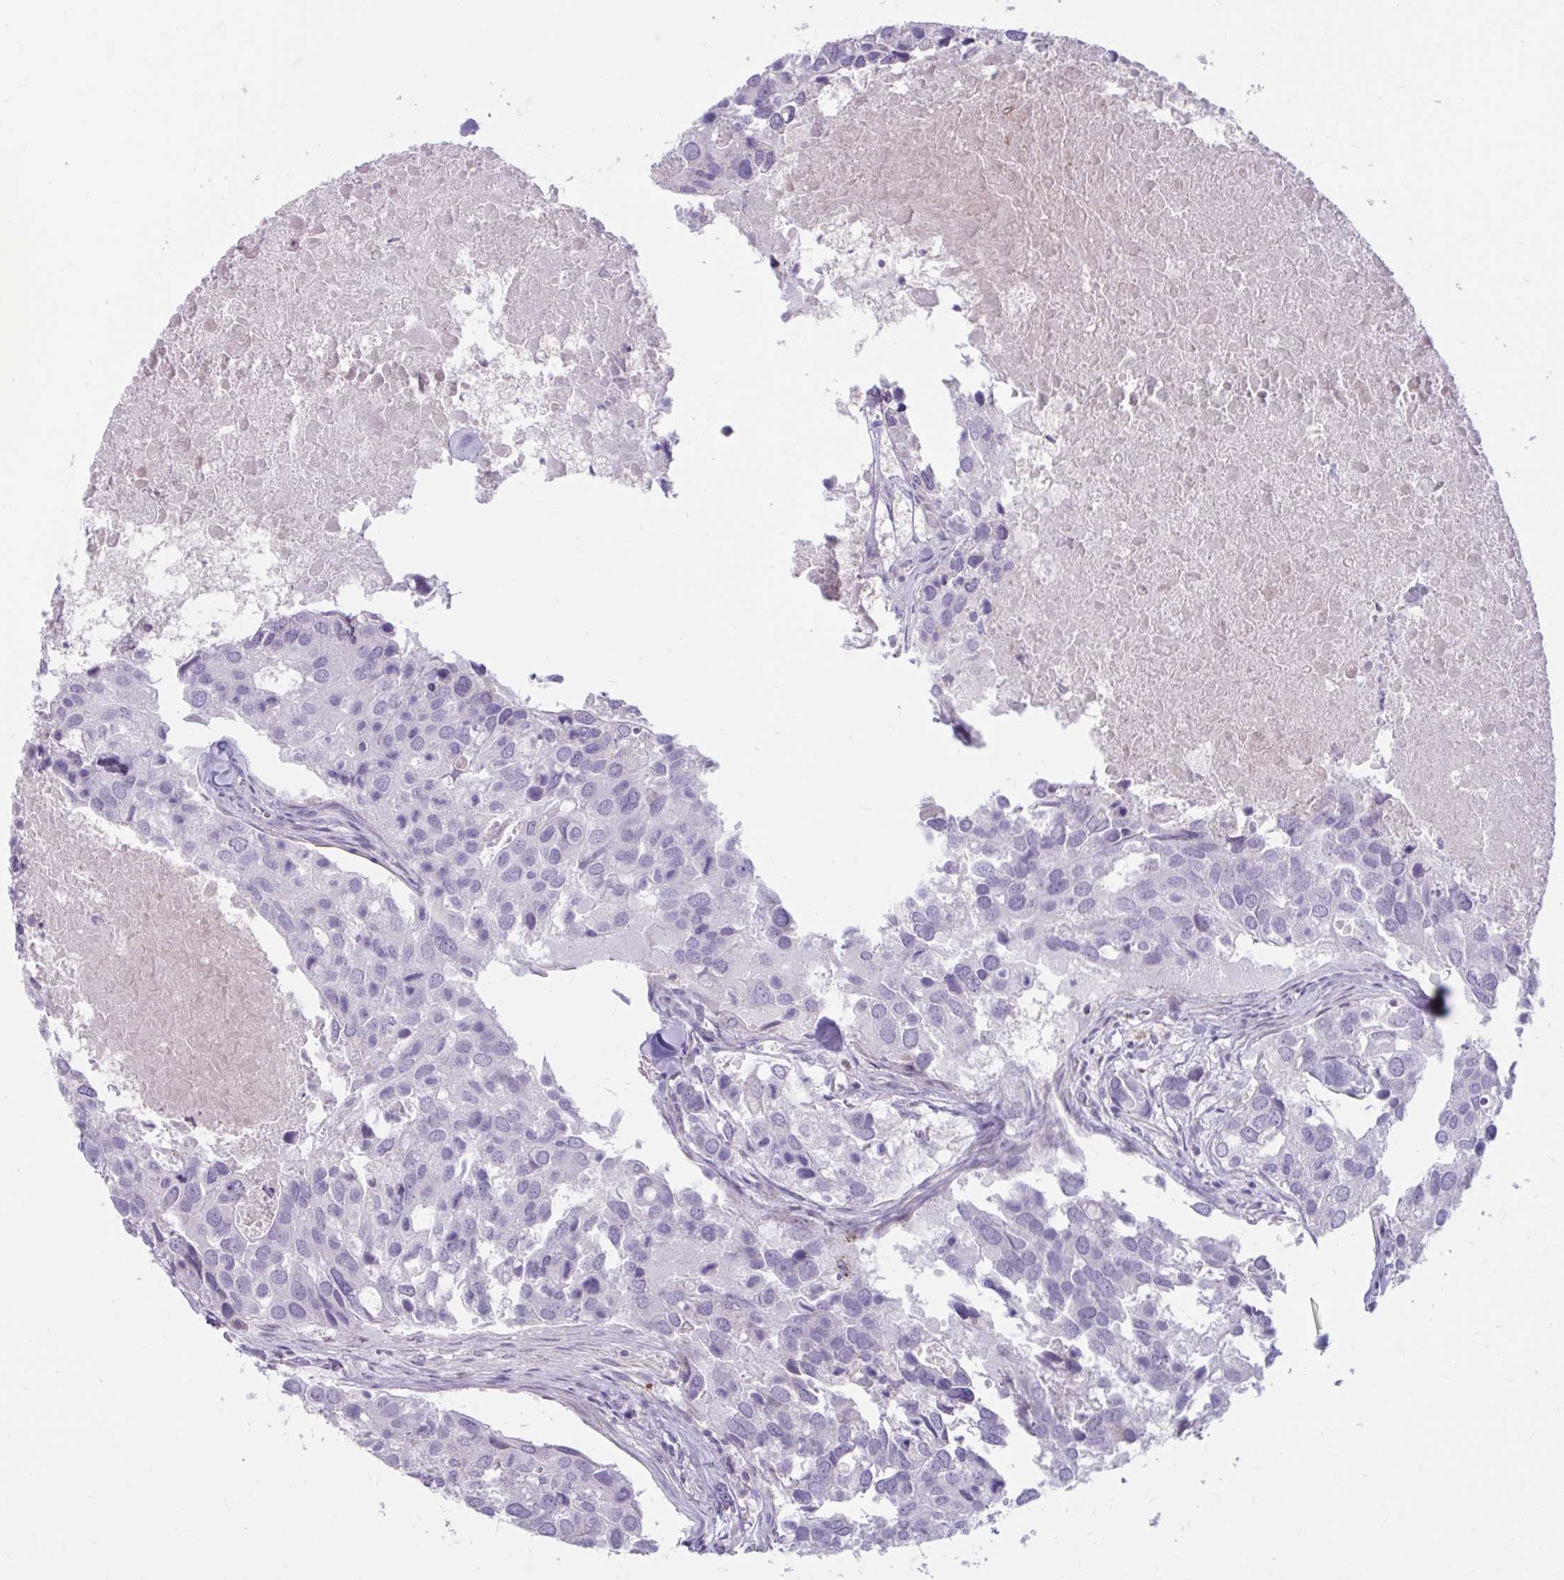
{"staining": {"intensity": "negative", "quantity": "none", "location": "none"}, "tissue": "breast cancer", "cell_type": "Tumor cells", "image_type": "cancer", "snomed": [{"axis": "morphology", "description": "Duct carcinoma"}, {"axis": "topography", "description": "Breast"}], "caption": "Tumor cells show no significant protein expression in breast infiltrating ductal carcinoma. (DAB (3,3'-diaminobenzidine) IHC visualized using brightfield microscopy, high magnification).", "gene": "MSMO1", "patient": {"sex": "female", "age": 83}}